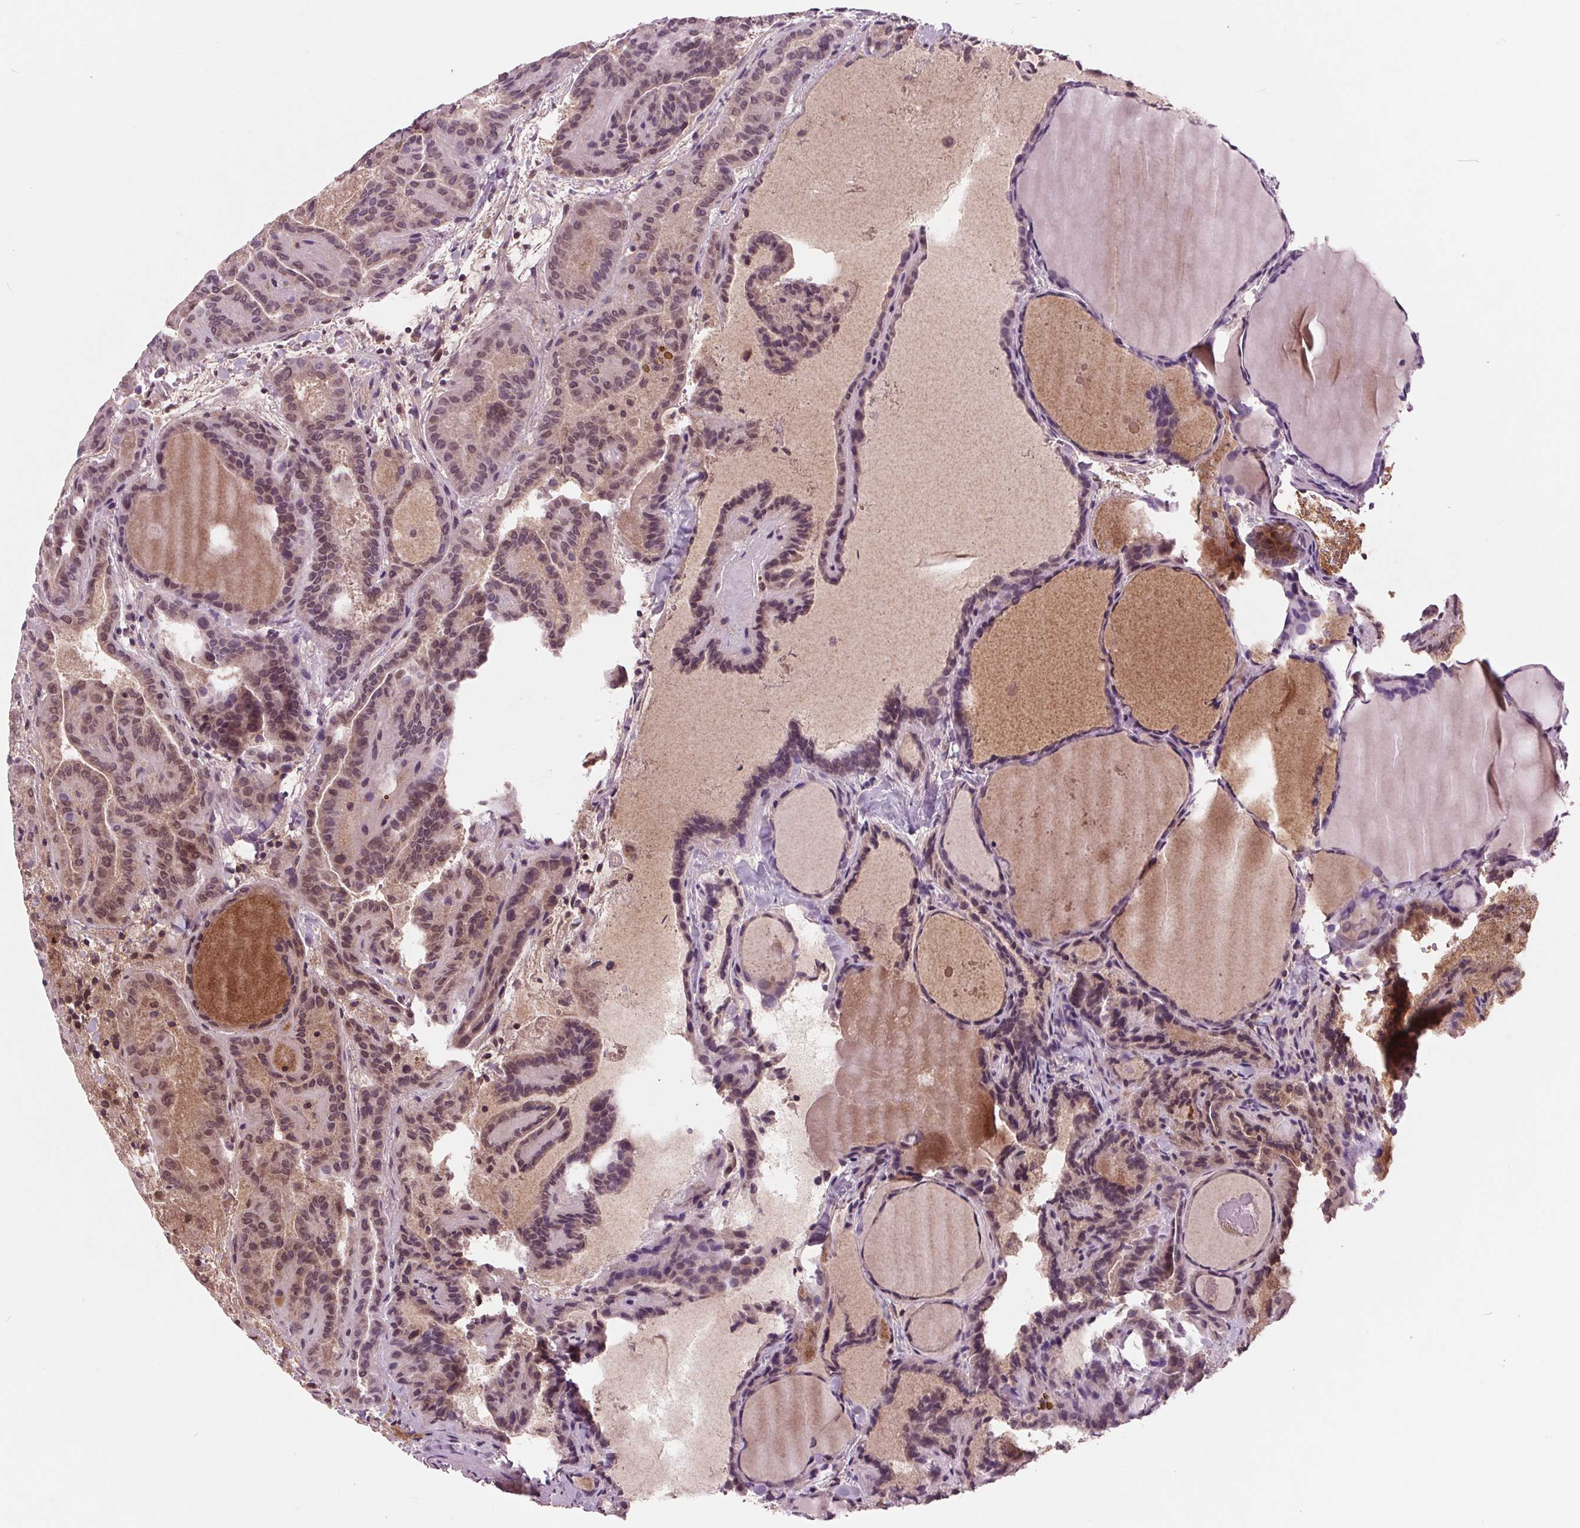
{"staining": {"intensity": "weak", "quantity": "25%-75%", "location": "cytoplasmic/membranous,nuclear"}, "tissue": "thyroid cancer", "cell_type": "Tumor cells", "image_type": "cancer", "snomed": [{"axis": "morphology", "description": "Papillary adenocarcinoma, NOS"}, {"axis": "topography", "description": "Thyroid gland"}], "caption": "Immunohistochemistry micrograph of neoplastic tissue: thyroid cancer (papillary adenocarcinoma) stained using immunohistochemistry (IHC) reveals low levels of weak protein expression localized specifically in the cytoplasmic/membranous and nuclear of tumor cells, appearing as a cytoplasmic/membranous and nuclear brown color.", "gene": "C6", "patient": {"sex": "female", "age": 46}}